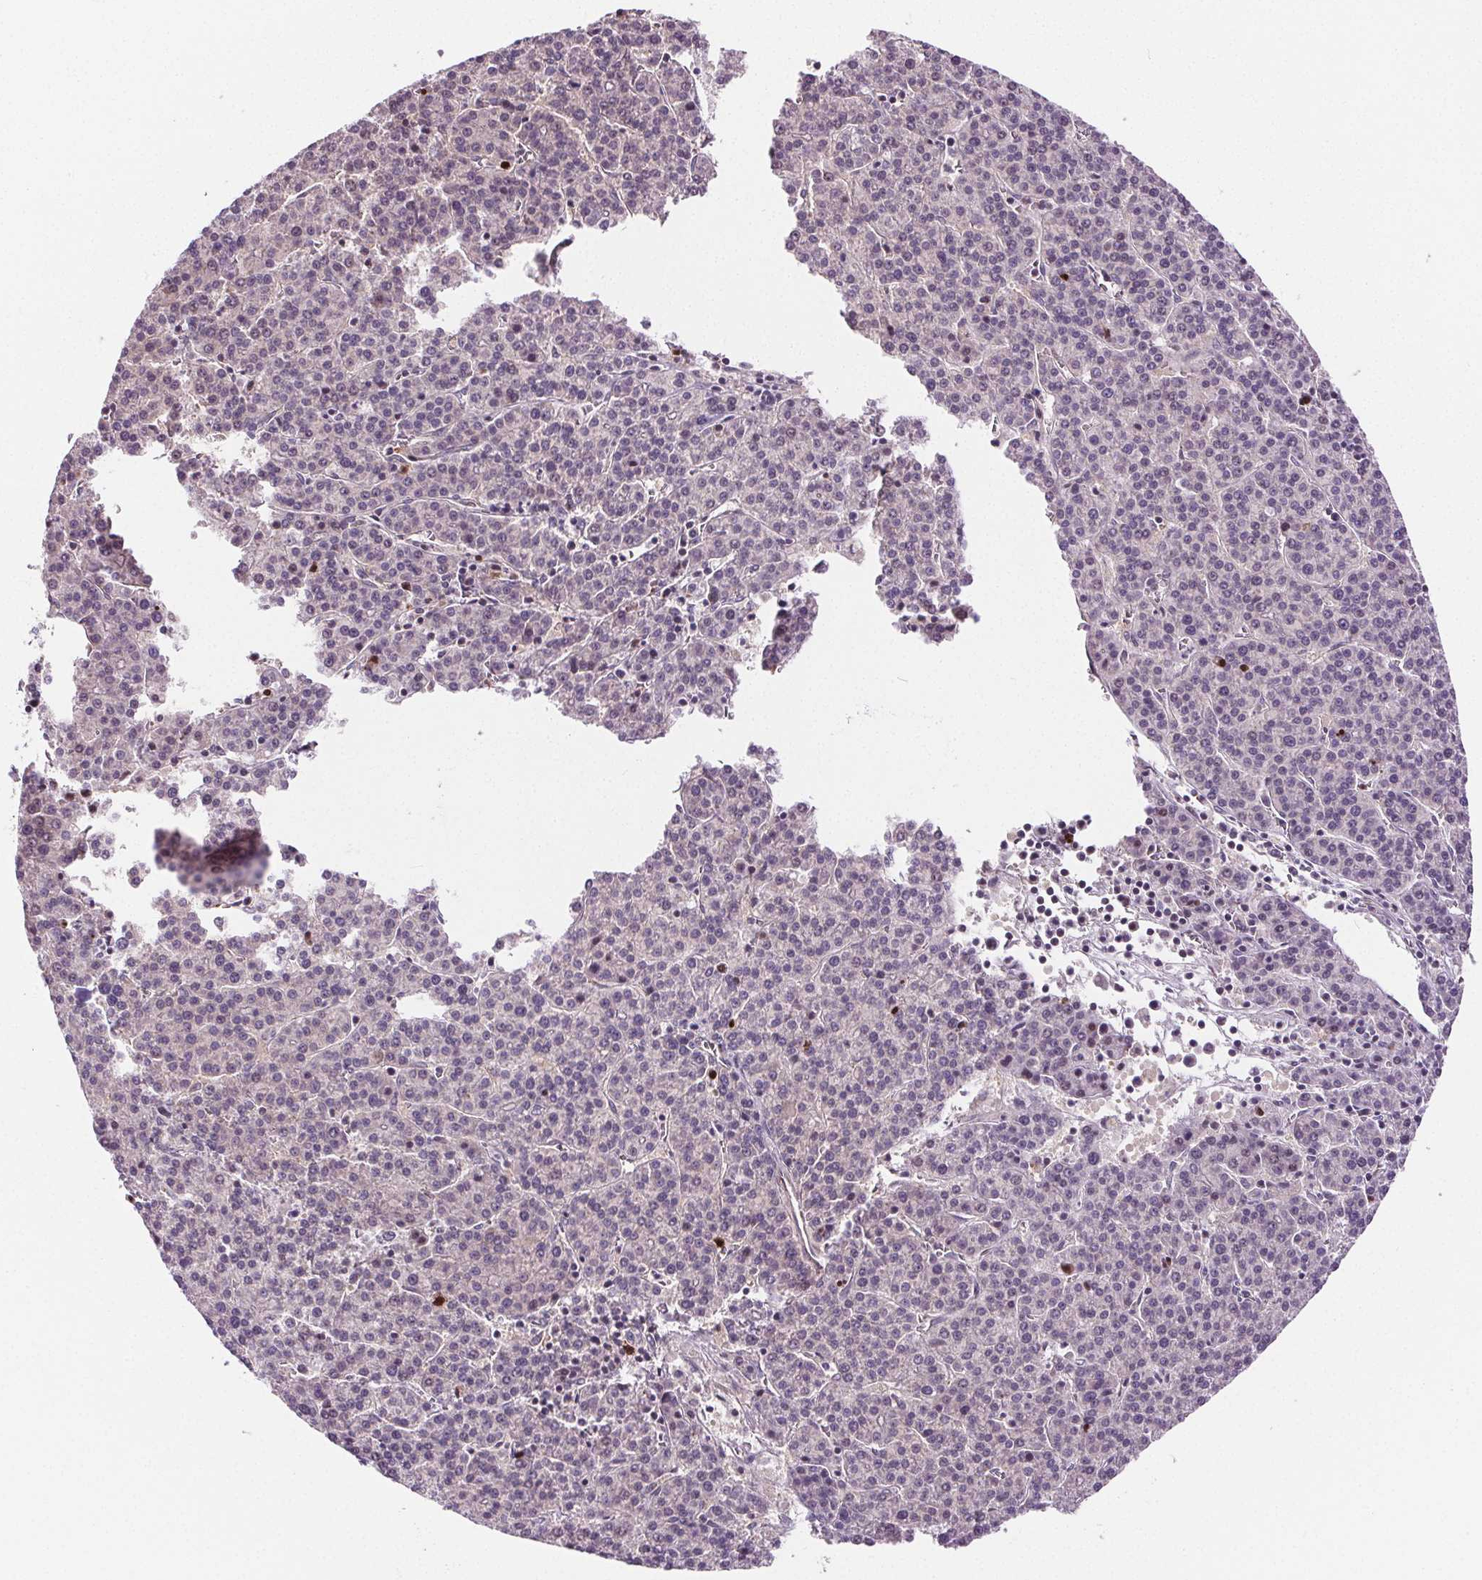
{"staining": {"intensity": "negative", "quantity": "none", "location": "none"}, "tissue": "liver cancer", "cell_type": "Tumor cells", "image_type": "cancer", "snomed": [{"axis": "morphology", "description": "Carcinoma, Hepatocellular, NOS"}, {"axis": "topography", "description": "Liver"}], "caption": "There is no significant positivity in tumor cells of liver hepatocellular carcinoma.", "gene": "SUCLA2", "patient": {"sex": "female", "age": 58}}